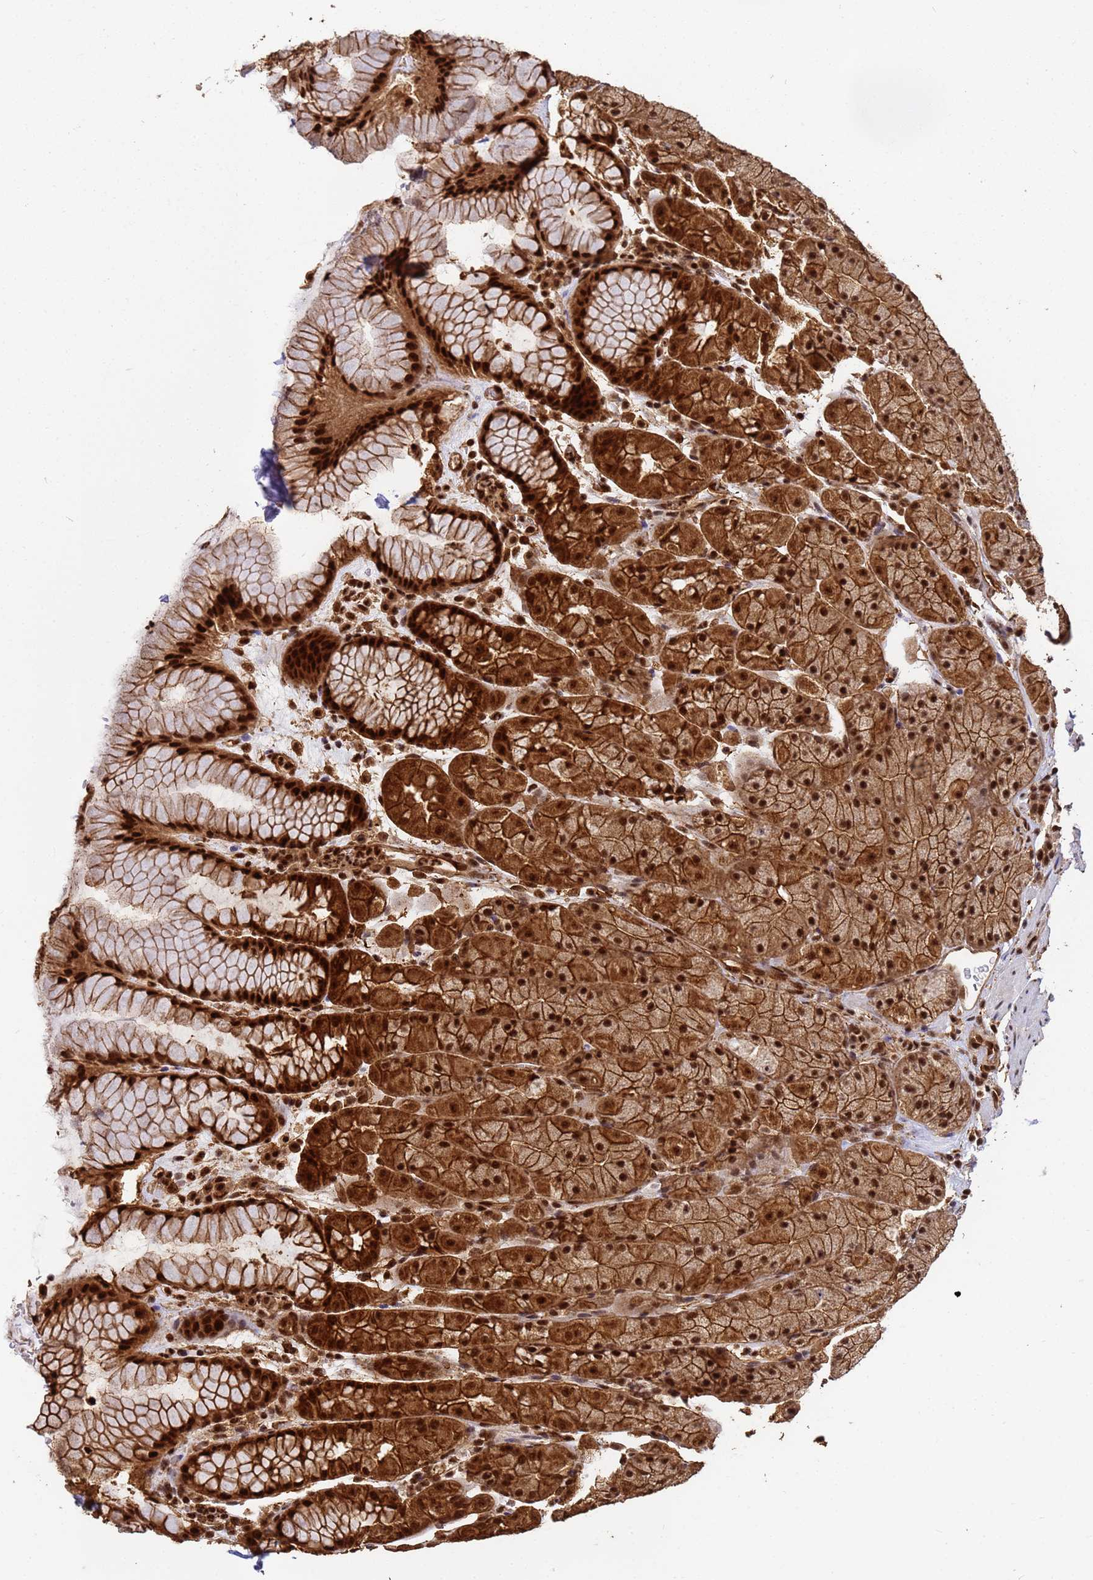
{"staining": {"intensity": "strong", "quantity": ">75%", "location": "cytoplasmic/membranous,nuclear"}, "tissue": "stomach", "cell_type": "Glandular cells", "image_type": "normal", "snomed": [{"axis": "morphology", "description": "Normal tissue, NOS"}, {"axis": "topography", "description": "Stomach, upper"}, {"axis": "topography", "description": "Stomach, lower"}], "caption": "Stomach stained with a protein marker reveals strong staining in glandular cells.", "gene": "SYF2", "patient": {"sex": "male", "age": 67}}